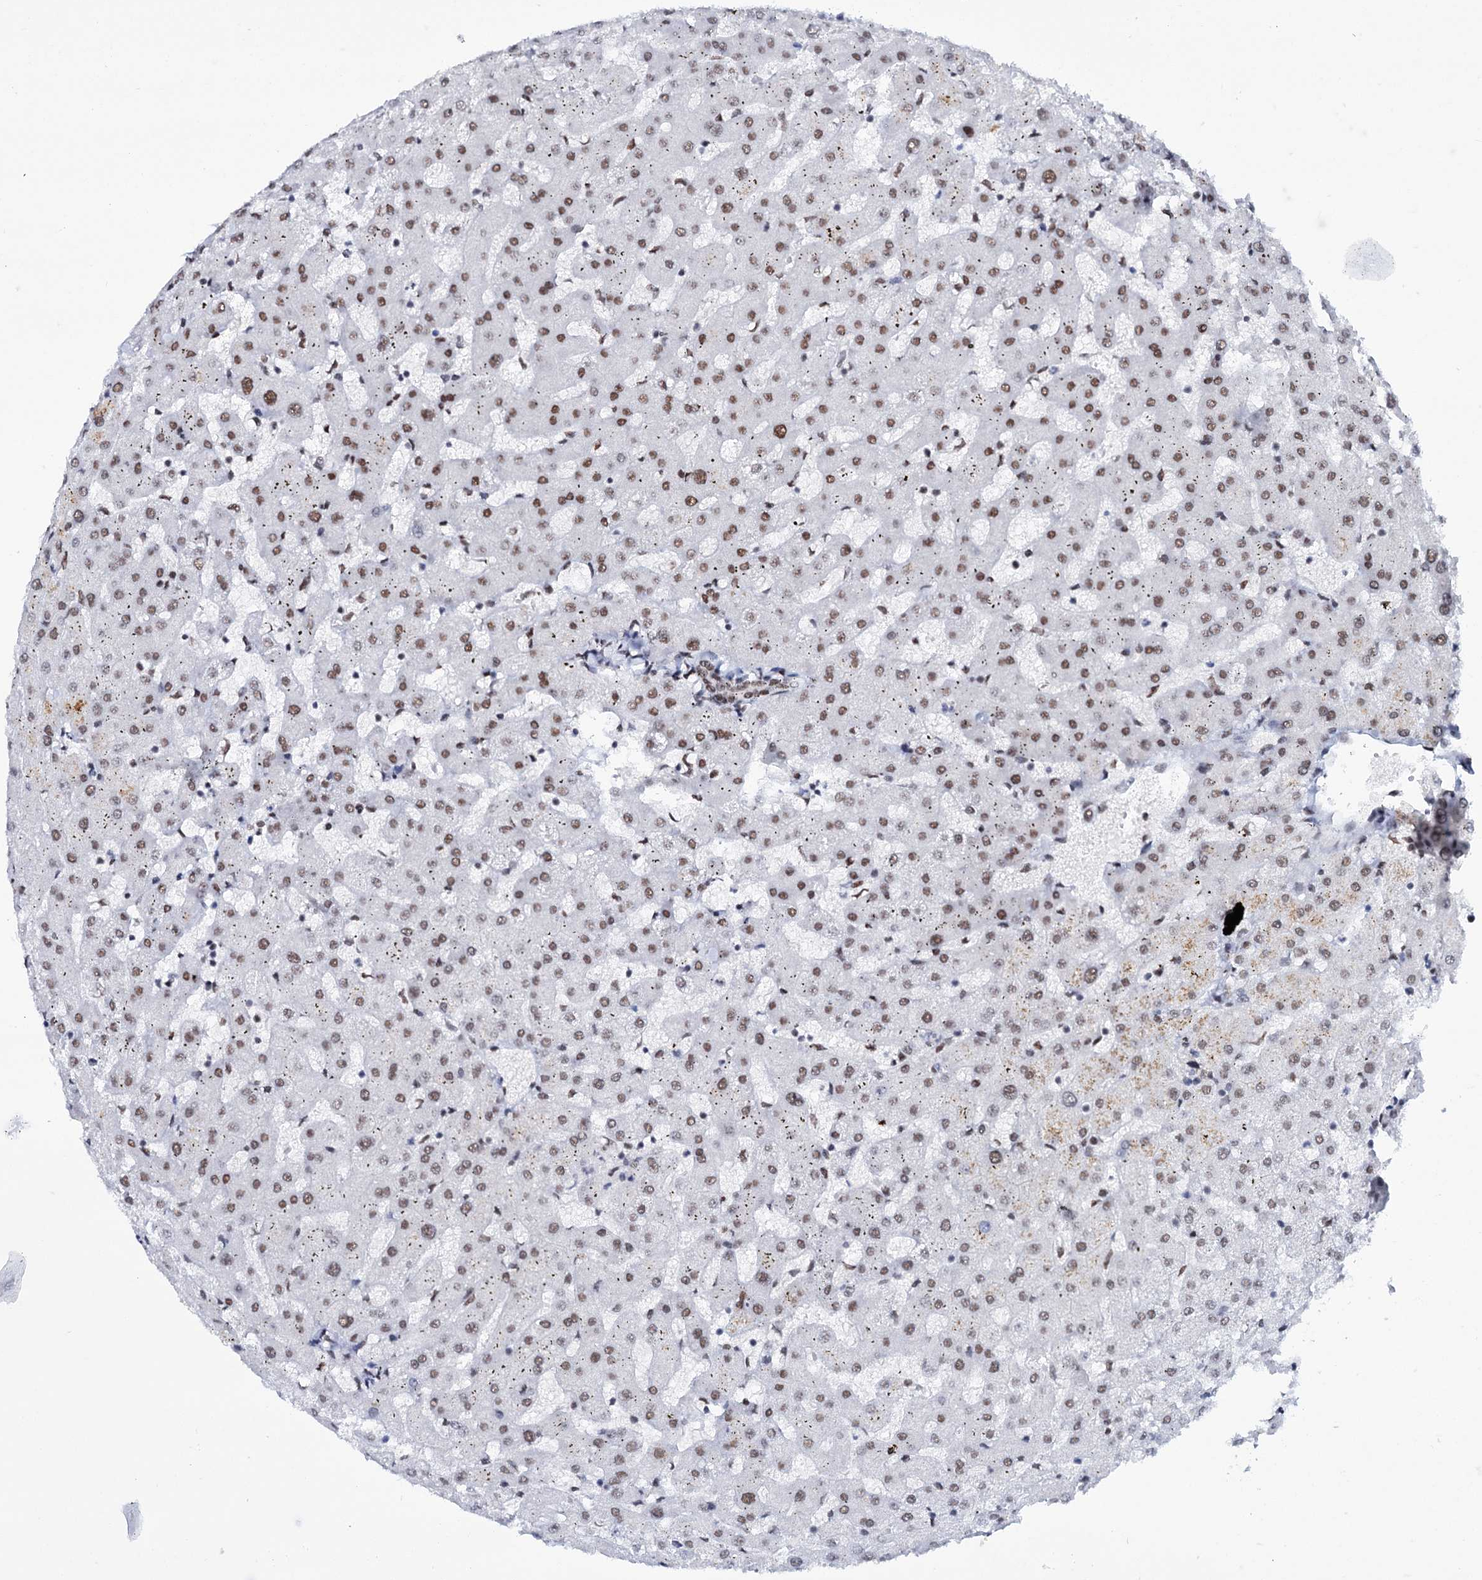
{"staining": {"intensity": "moderate", "quantity": "25%-75%", "location": "nuclear"}, "tissue": "liver", "cell_type": "Cholangiocytes", "image_type": "normal", "snomed": [{"axis": "morphology", "description": "Normal tissue, NOS"}, {"axis": "topography", "description": "Liver"}], "caption": "Liver stained with IHC reveals moderate nuclear staining in about 25%-75% of cholangiocytes. (DAB (3,3'-diaminobenzidine) = brown stain, brightfield microscopy at high magnification).", "gene": "MATR3", "patient": {"sex": "female", "age": 63}}